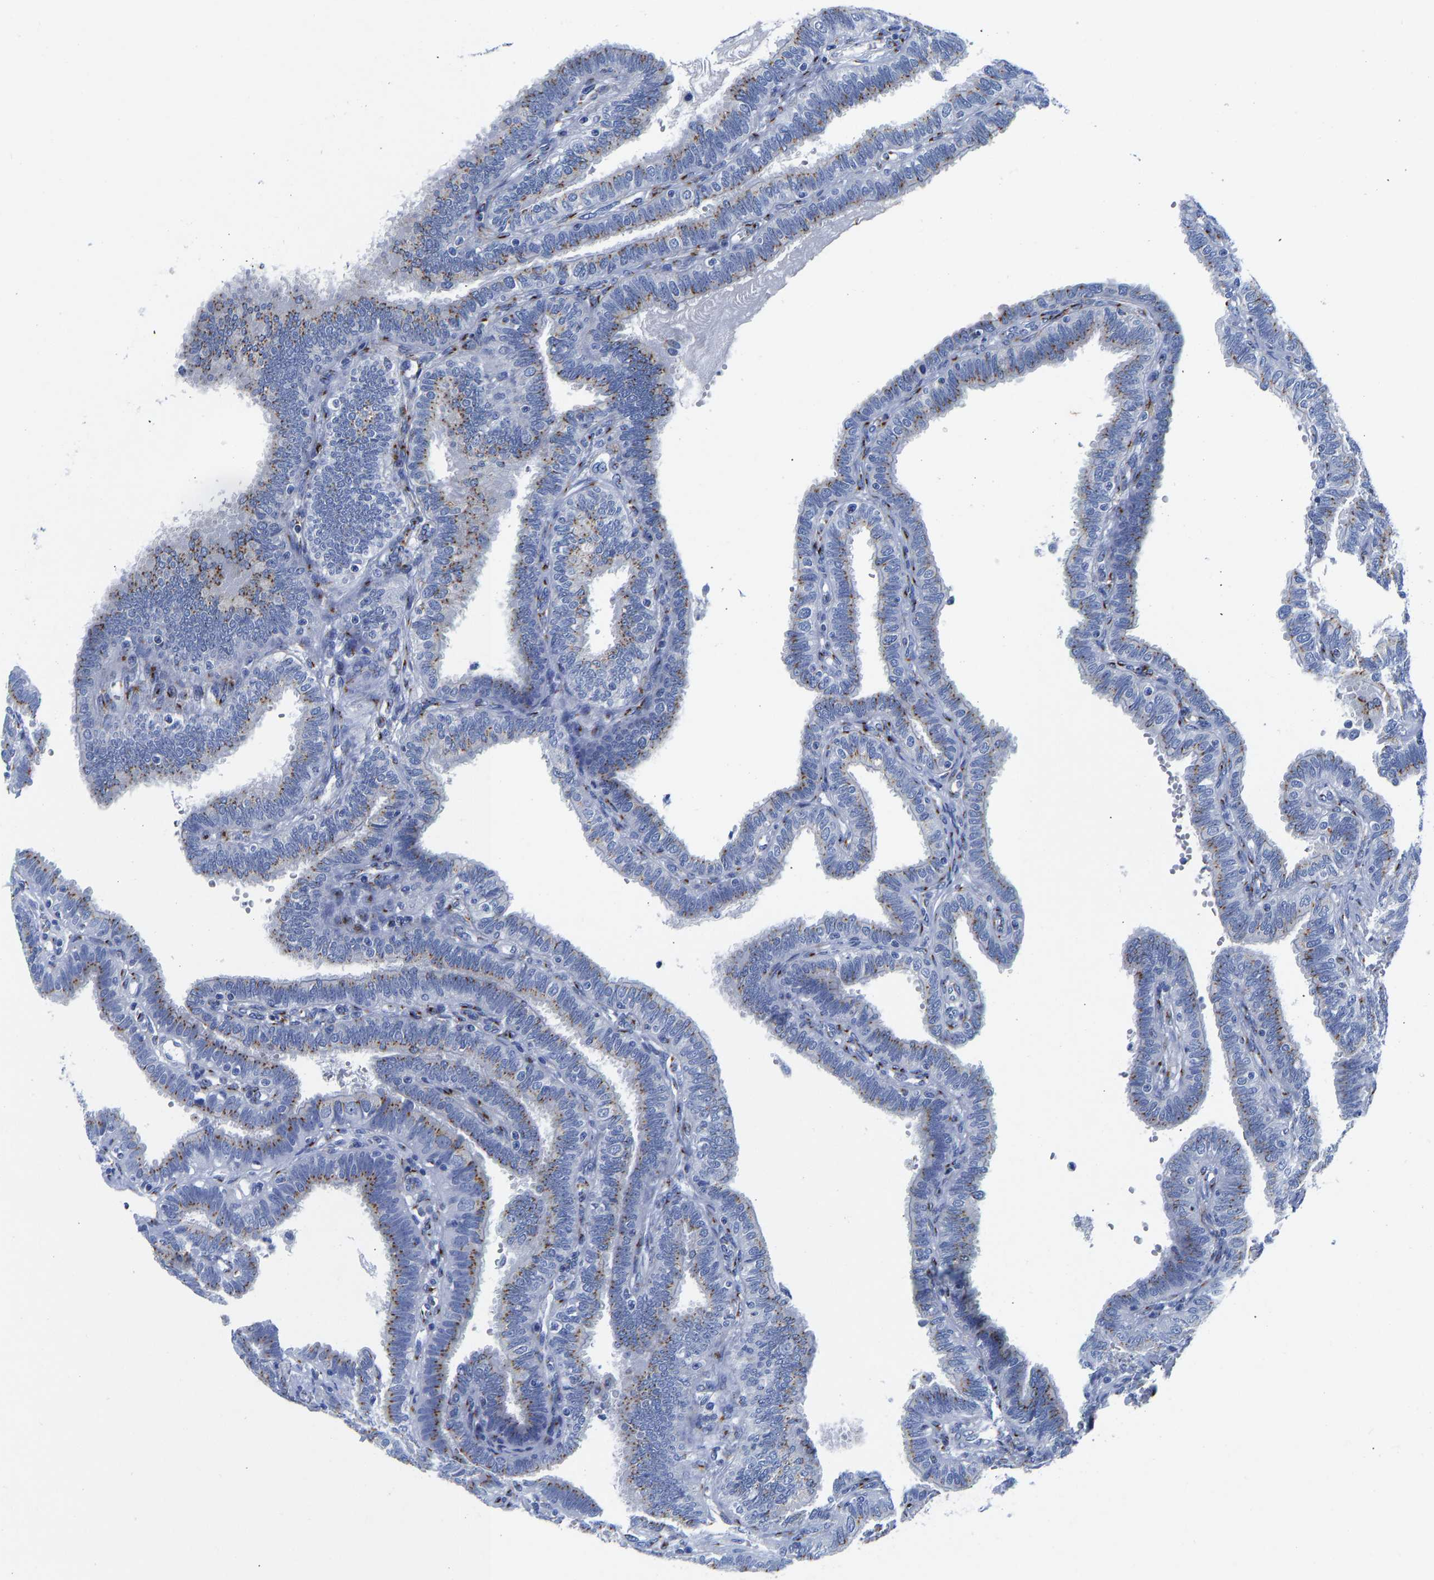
{"staining": {"intensity": "moderate", "quantity": ">75%", "location": "cytoplasmic/membranous"}, "tissue": "fallopian tube", "cell_type": "Glandular cells", "image_type": "normal", "snomed": [{"axis": "morphology", "description": "Normal tissue, NOS"}, {"axis": "topography", "description": "Fallopian tube"}, {"axis": "topography", "description": "Placenta"}], "caption": "A medium amount of moderate cytoplasmic/membranous staining is identified in approximately >75% of glandular cells in unremarkable fallopian tube.", "gene": "TMEM87A", "patient": {"sex": "female", "age": 34}}